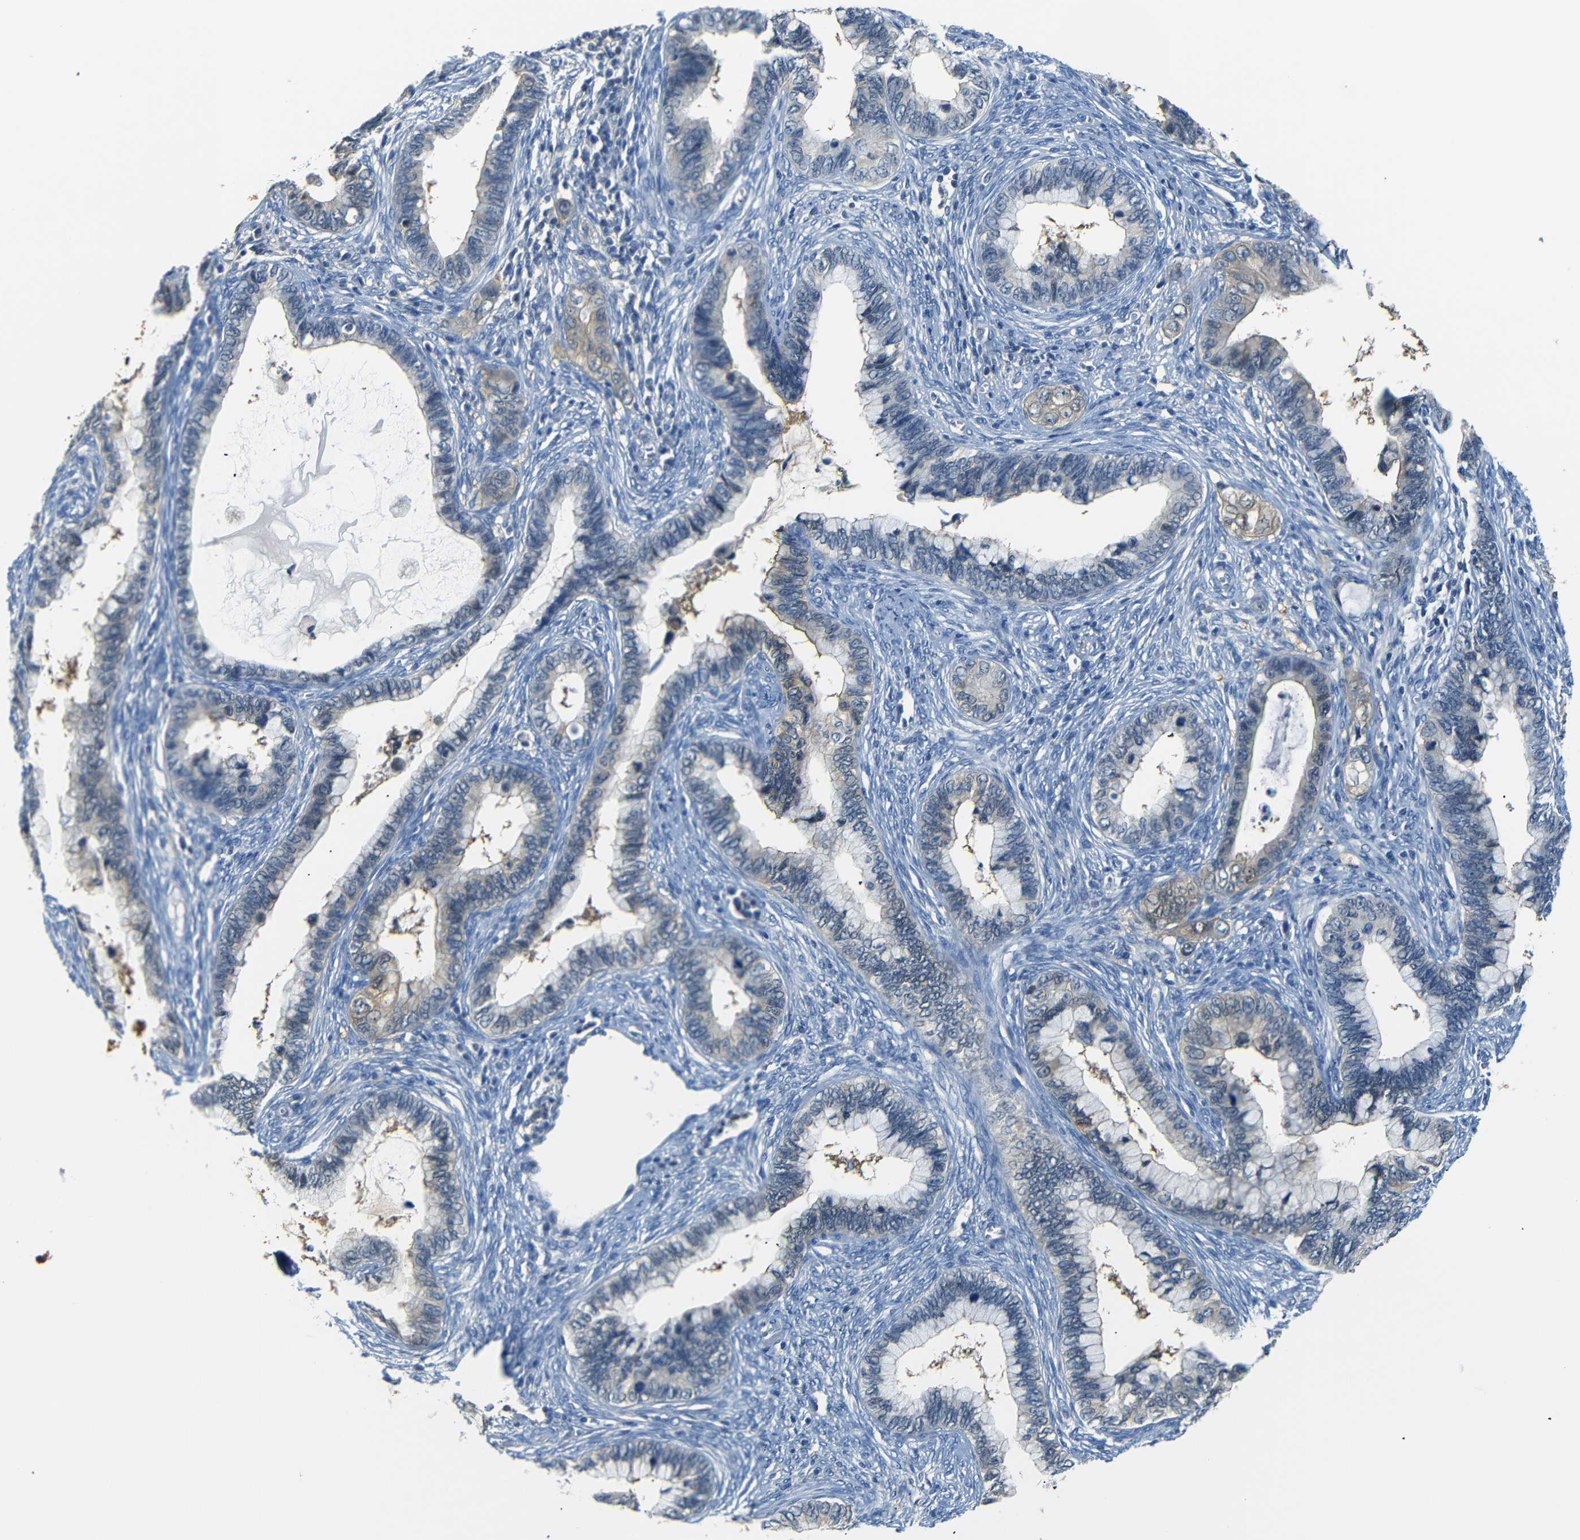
{"staining": {"intensity": "weak", "quantity": "<25%", "location": "cytoplasmic/membranous"}, "tissue": "cervical cancer", "cell_type": "Tumor cells", "image_type": "cancer", "snomed": [{"axis": "morphology", "description": "Adenocarcinoma, NOS"}, {"axis": "topography", "description": "Cervix"}], "caption": "Immunohistochemical staining of cervical adenocarcinoma demonstrates no significant expression in tumor cells.", "gene": "SFN", "patient": {"sex": "female", "age": 44}}